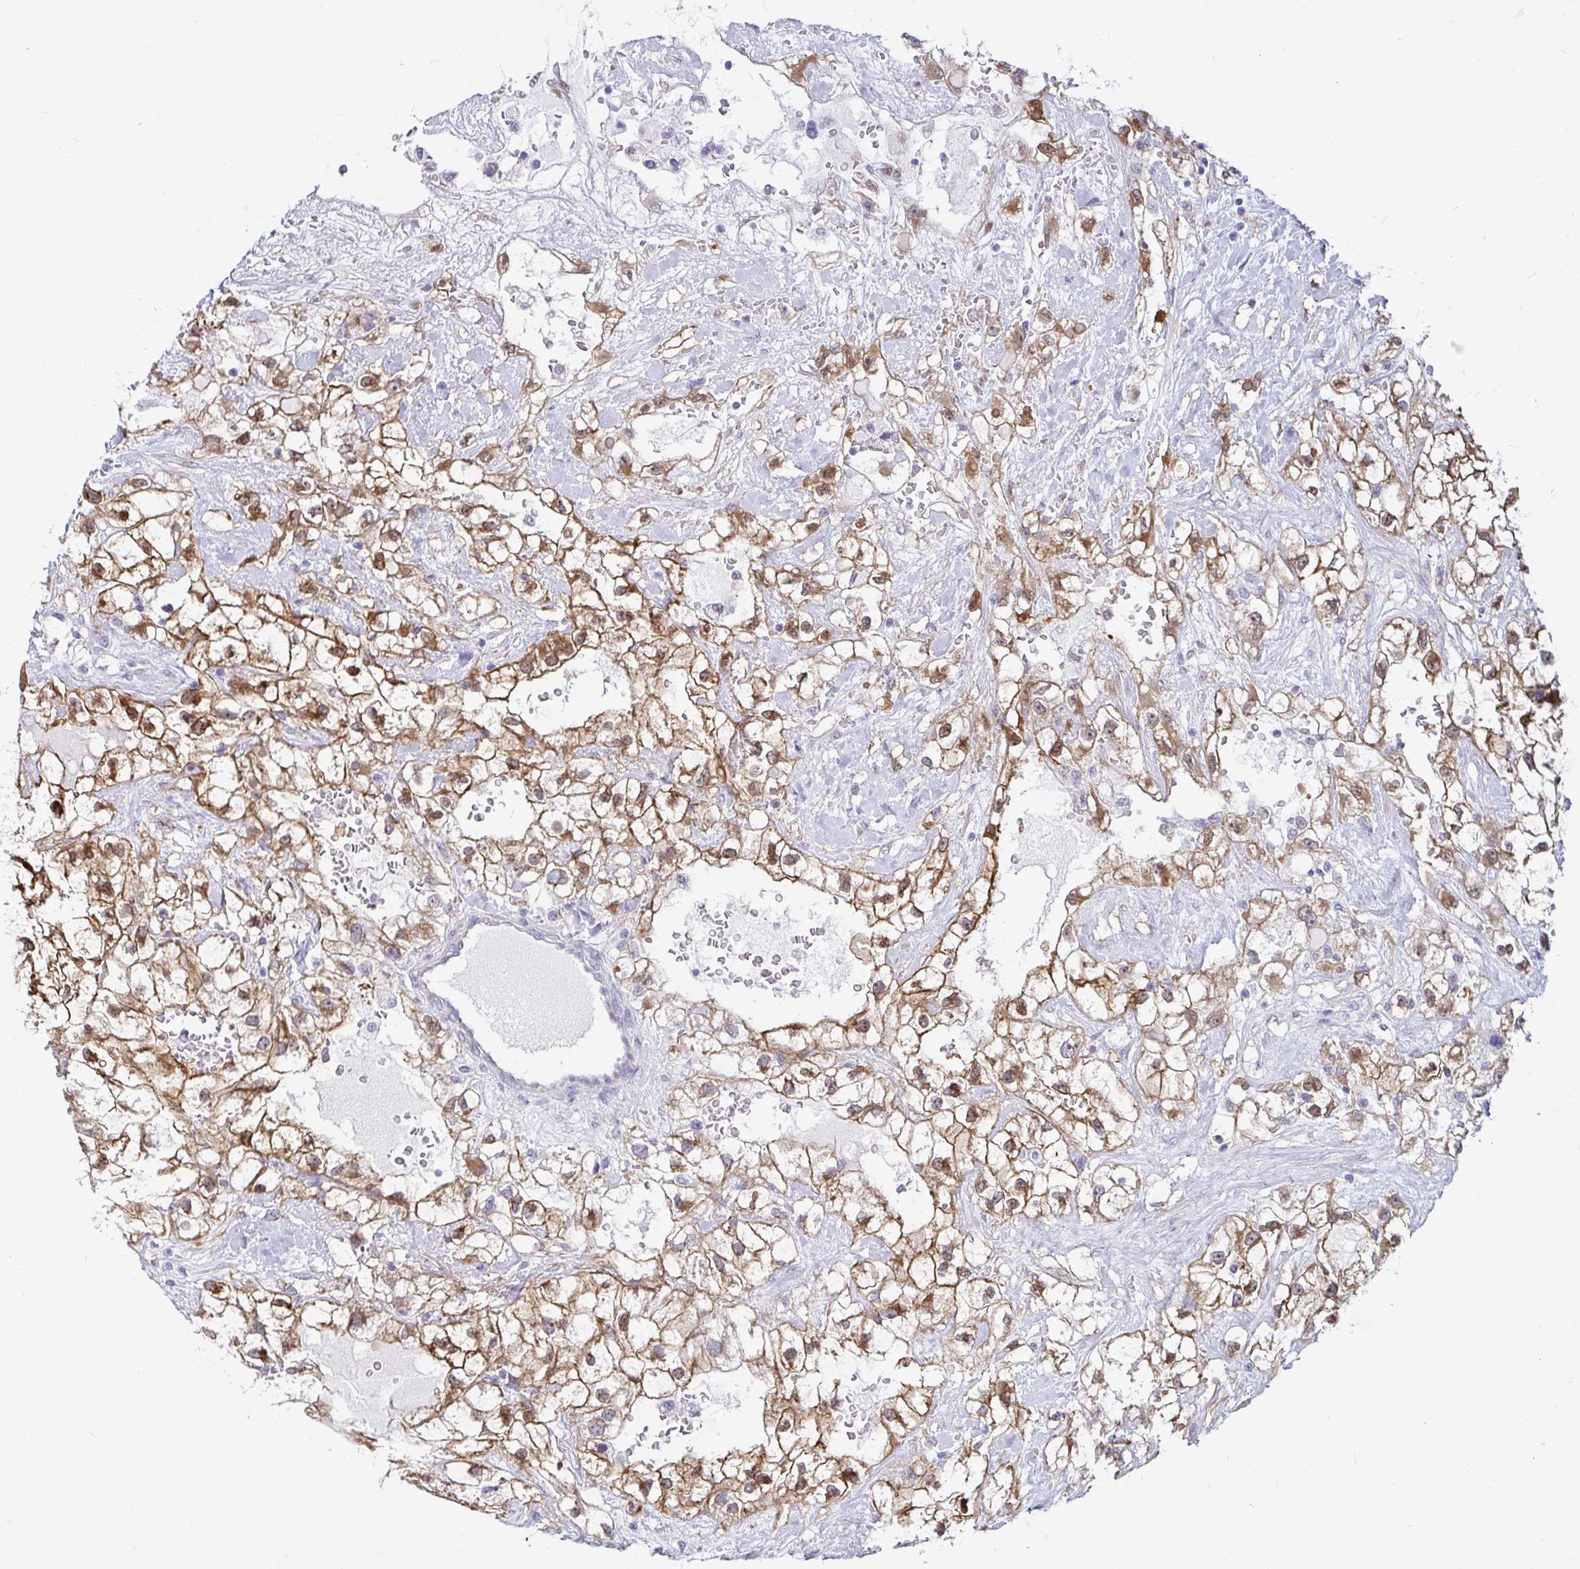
{"staining": {"intensity": "moderate", "quantity": ">75%", "location": "cytoplasmic/membranous,nuclear"}, "tissue": "renal cancer", "cell_type": "Tumor cells", "image_type": "cancer", "snomed": [{"axis": "morphology", "description": "Adenocarcinoma, NOS"}, {"axis": "topography", "description": "Kidney"}], "caption": "Protein staining exhibits moderate cytoplasmic/membranous and nuclear expression in about >75% of tumor cells in renal adenocarcinoma.", "gene": "TFPI2", "patient": {"sex": "male", "age": 59}}